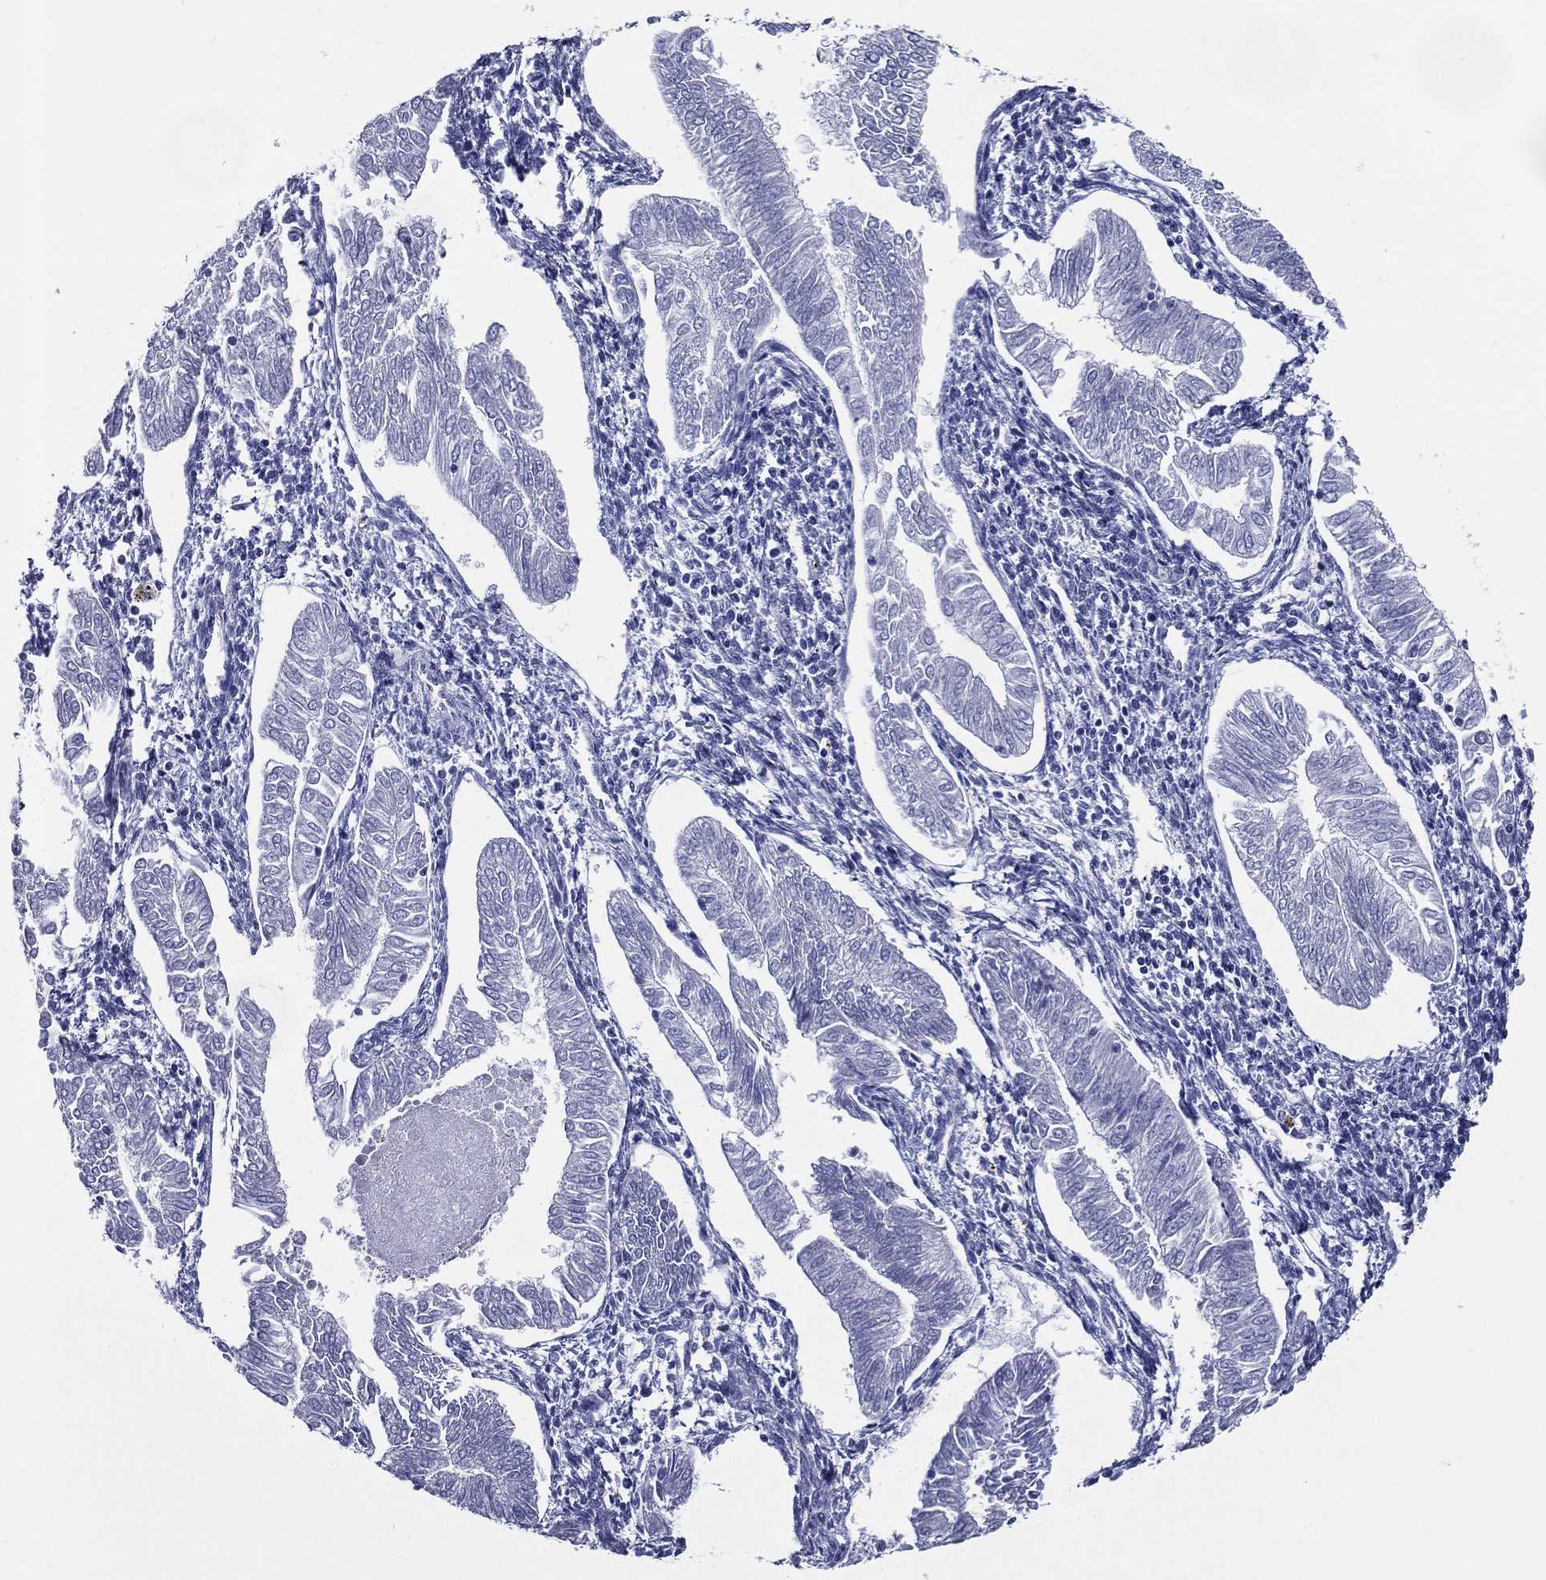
{"staining": {"intensity": "negative", "quantity": "none", "location": "none"}, "tissue": "endometrial cancer", "cell_type": "Tumor cells", "image_type": "cancer", "snomed": [{"axis": "morphology", "description": "Adenocarcinoma, NOS"}, {"axis": "topography", "description": "Endometrium"}], "caption": "Human endometrial cancer stained for a protein using IHC exhibits no positivity in tumor cells.", "gene": "ACE2", "patient": {"sex": "female", "age": 53}}